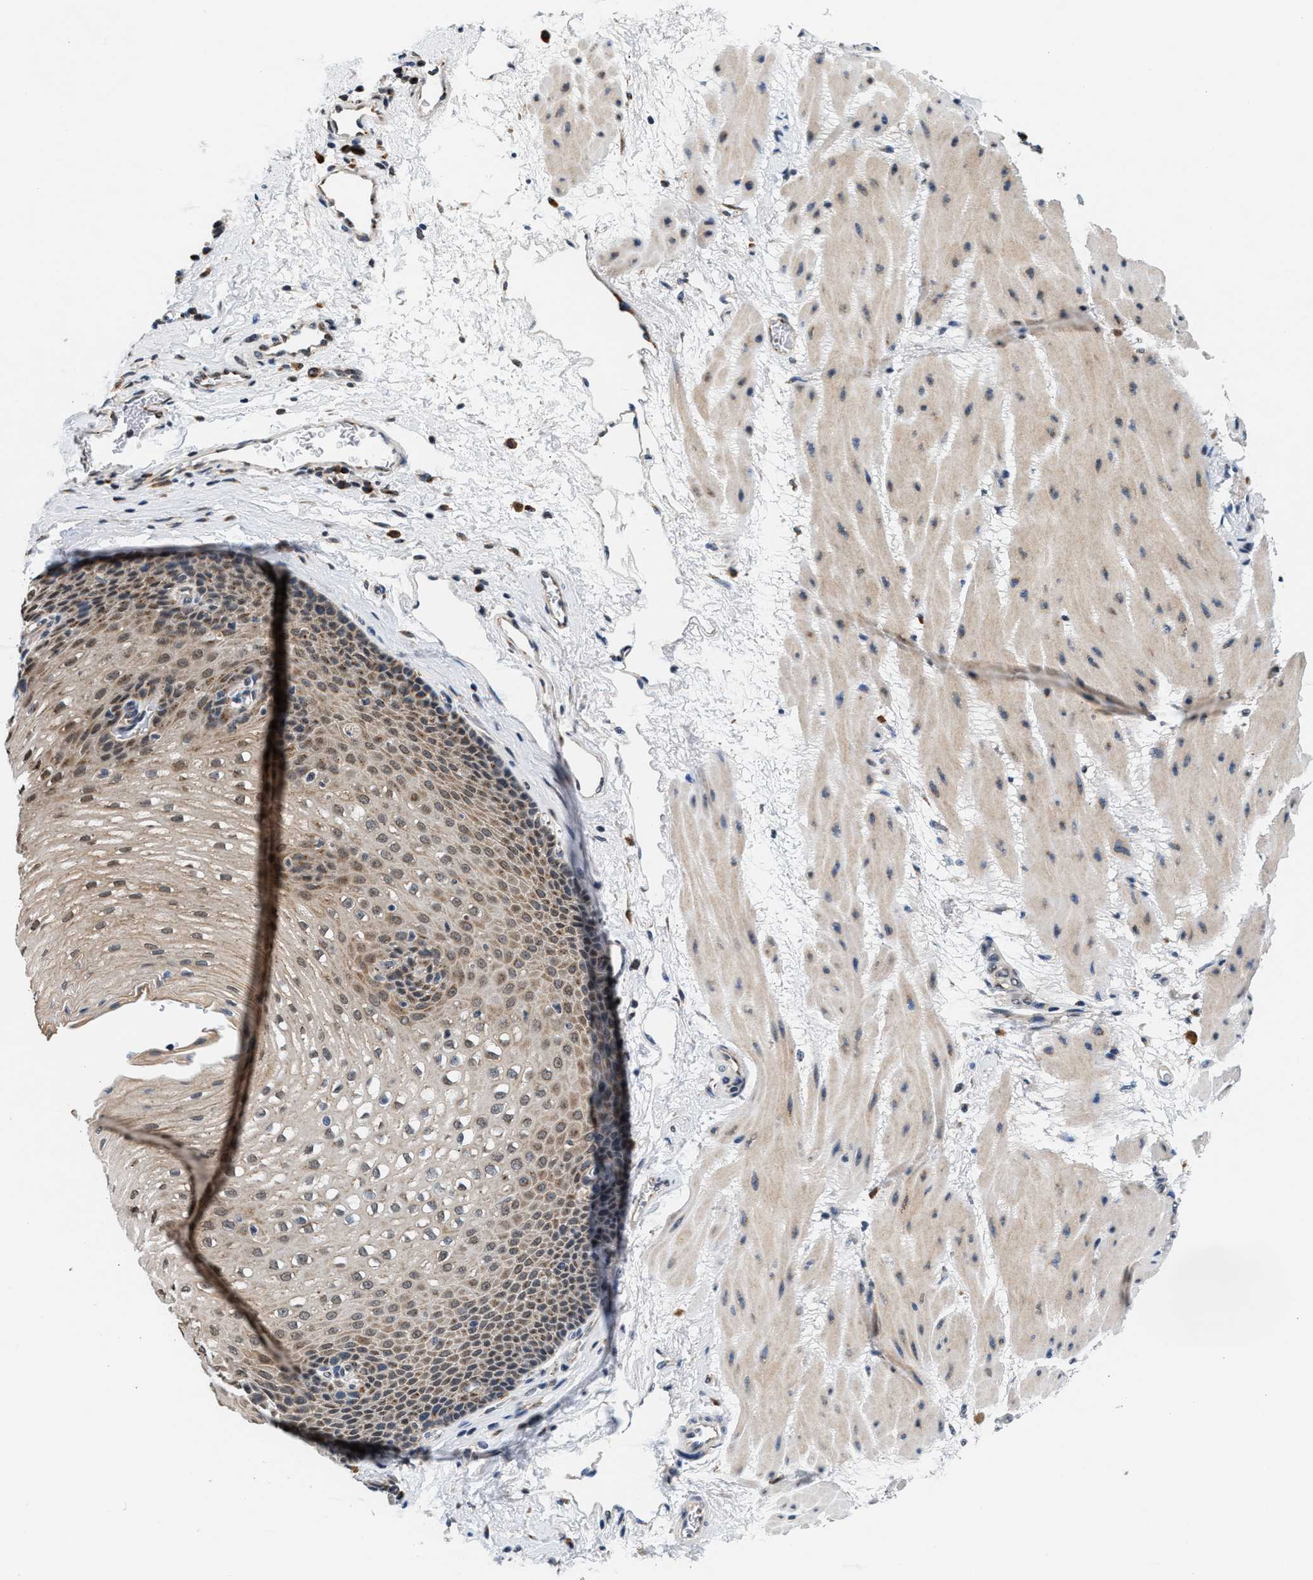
{"staining": {"intensity": "moderate", "quantity": ">75%", "location": "cytoplasmic/membranous"}, "tissue": "esophagus", "cell_type": "Squamous epithelial cells", "image_type": "normal", "snomed": [{"axis": "morphology", "description": "Normal tissue, NOS"}, {"axis": "topography", "description": "Esophagus"}], "caption": "DAB (3,3'-diaminobenzidine) immunohistochemical staining of unremarkable human esophagus demonstrates moderate cytoplasmic/membranous protein expression in approximately >75% of squamous epithelial cells.", "gene": "KCNMB2", "patient": {"sex": "male", "age": 48}}